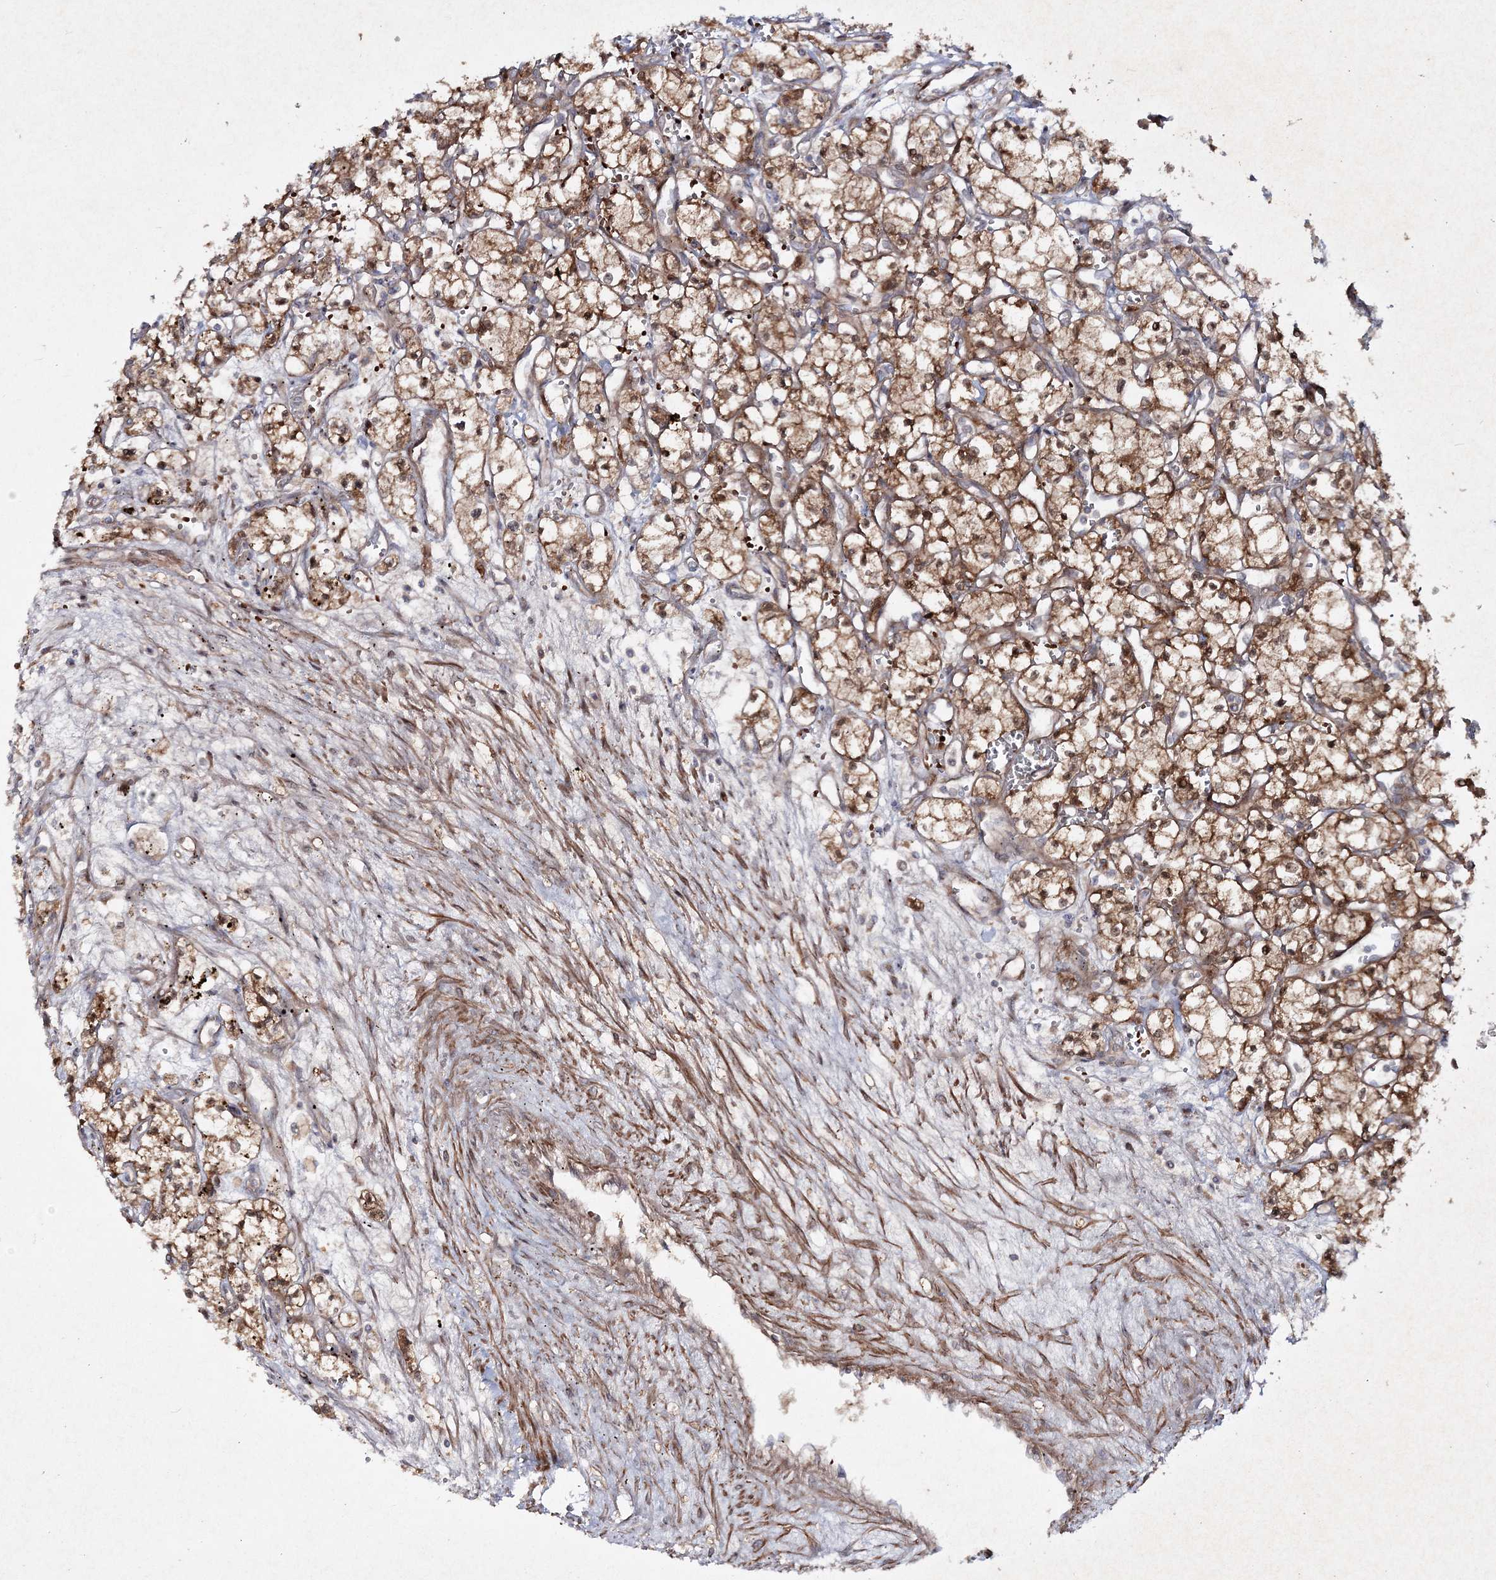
{"staining": {"intensity": "moderate", "quantity": ">75%", "location": "cytoplasmic/membranous"}, "tissue": "renal cancer", "cell_type": "Tumor cells", "image_type": "cancer", "snomed": [{"axis": "morphology", "description": "Adenocarcinoma, NOS"}, {"axis": "topography", "description": "Kidney"}], "caption": "Protein analysis of renal cancer (adenocarcinoma) tissue displays moderate cytoplasmic/membranous staining in approximately >75% of tumor cells. Using DAB (3,3'-diaminobenzidine) (brown) and hematoxylin (blue) stains, captured at high magnification using brightfield microscopy.", "gene": "MOCS2", "patient": {"sex": "male", "age": 59}}